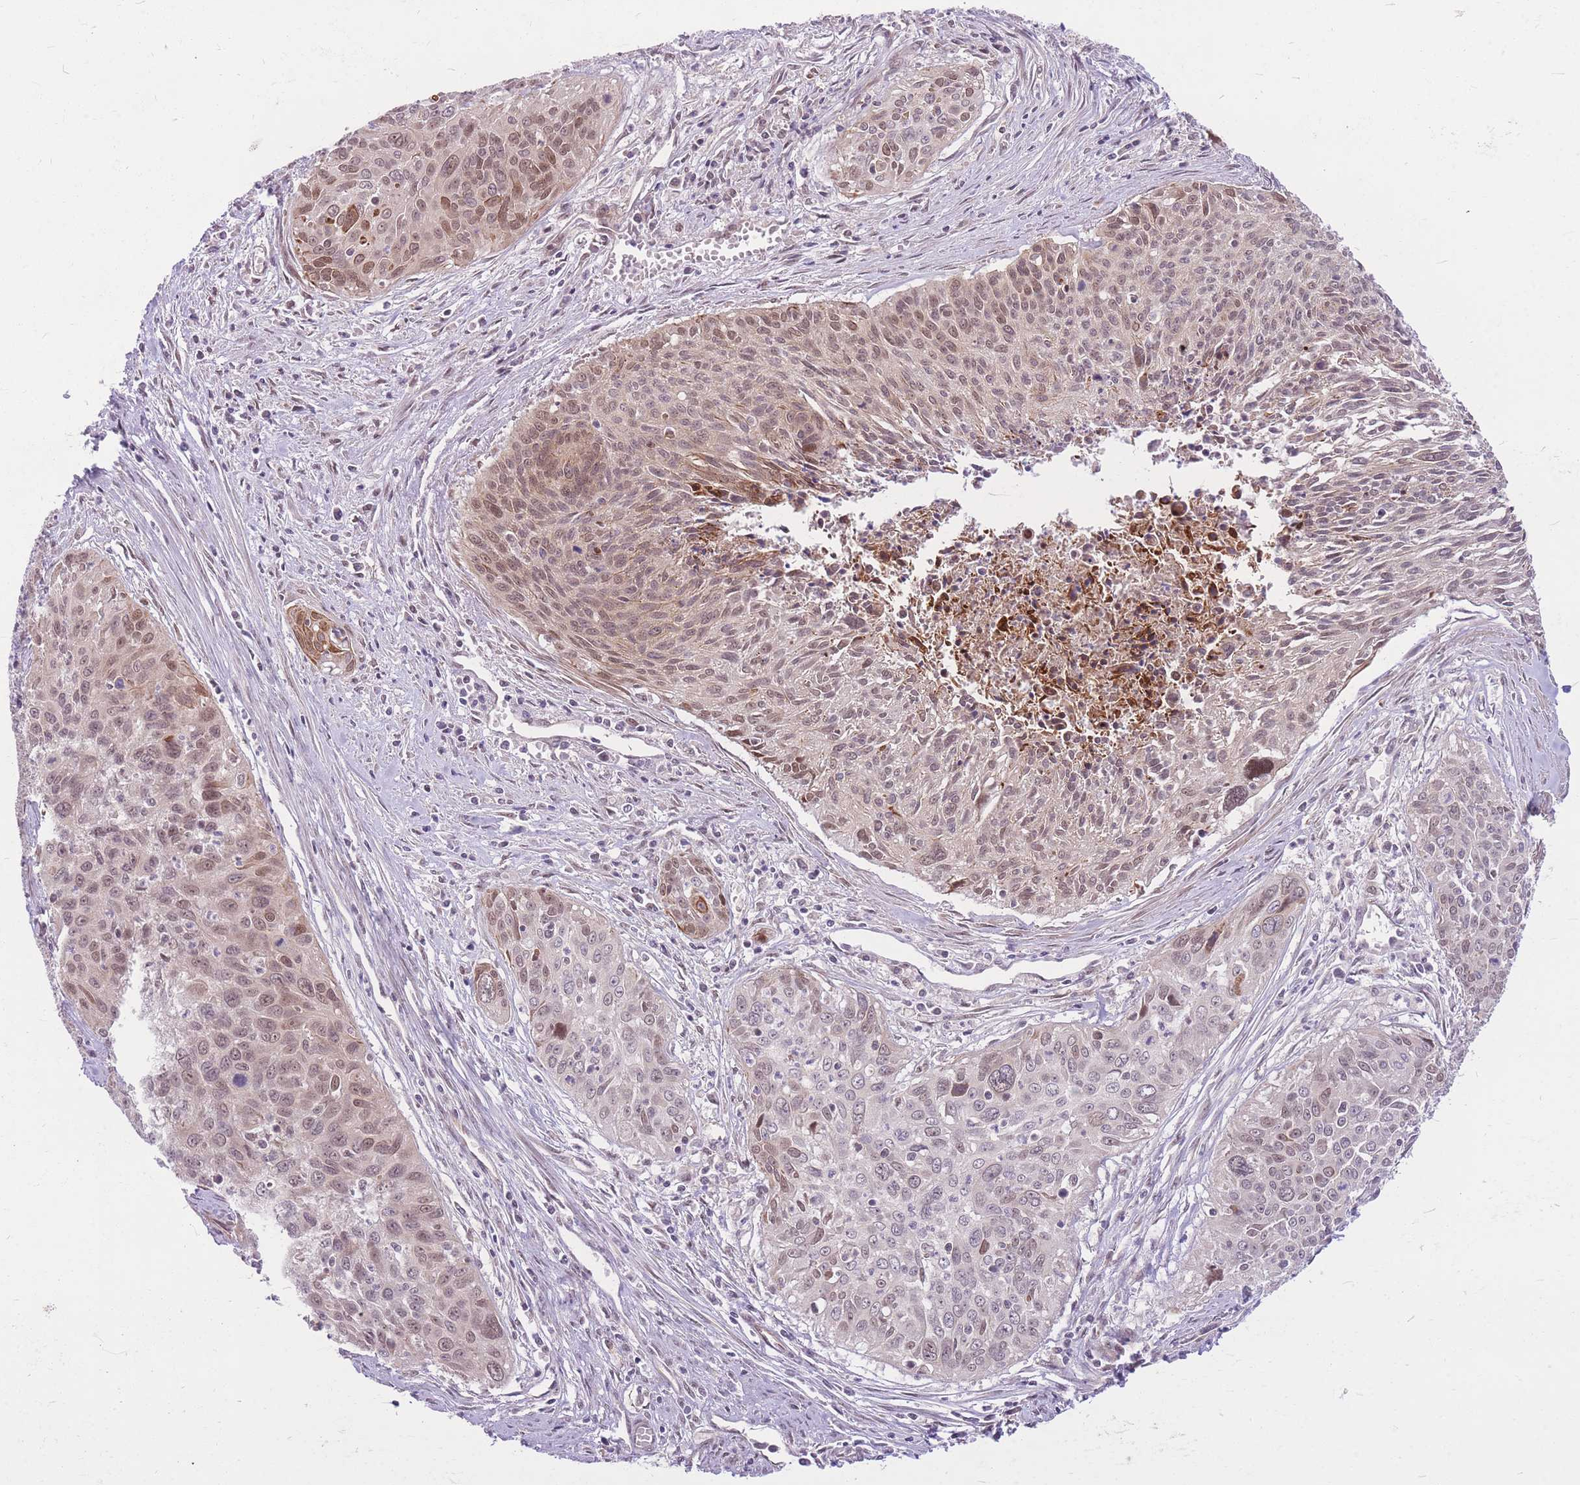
{"staining": {"intensity": "moderate", "quantity": "25%-75%", "location": "nuclear"}, "tissue": "cervical cancer", "cell_type": "Tumor cells", "image_type": "cancer", "snomed": [{"axis": "morphology", "description": "Squamous cell carcinoma, NOS"}, {"axis": "topography", "description": "Cervix"}], "caption": "IHC (DAB (3,3'-diaminobenzidine)) staining of human cervical squamous cell carcinoma shows moderate nuclear protein staining in about 25%-75% of tumor cells. (Brightfield microscopy of DAB IHC at high magnification).", "gene": "ERCC2", "patient": {"sex": "female", "age": 55}}